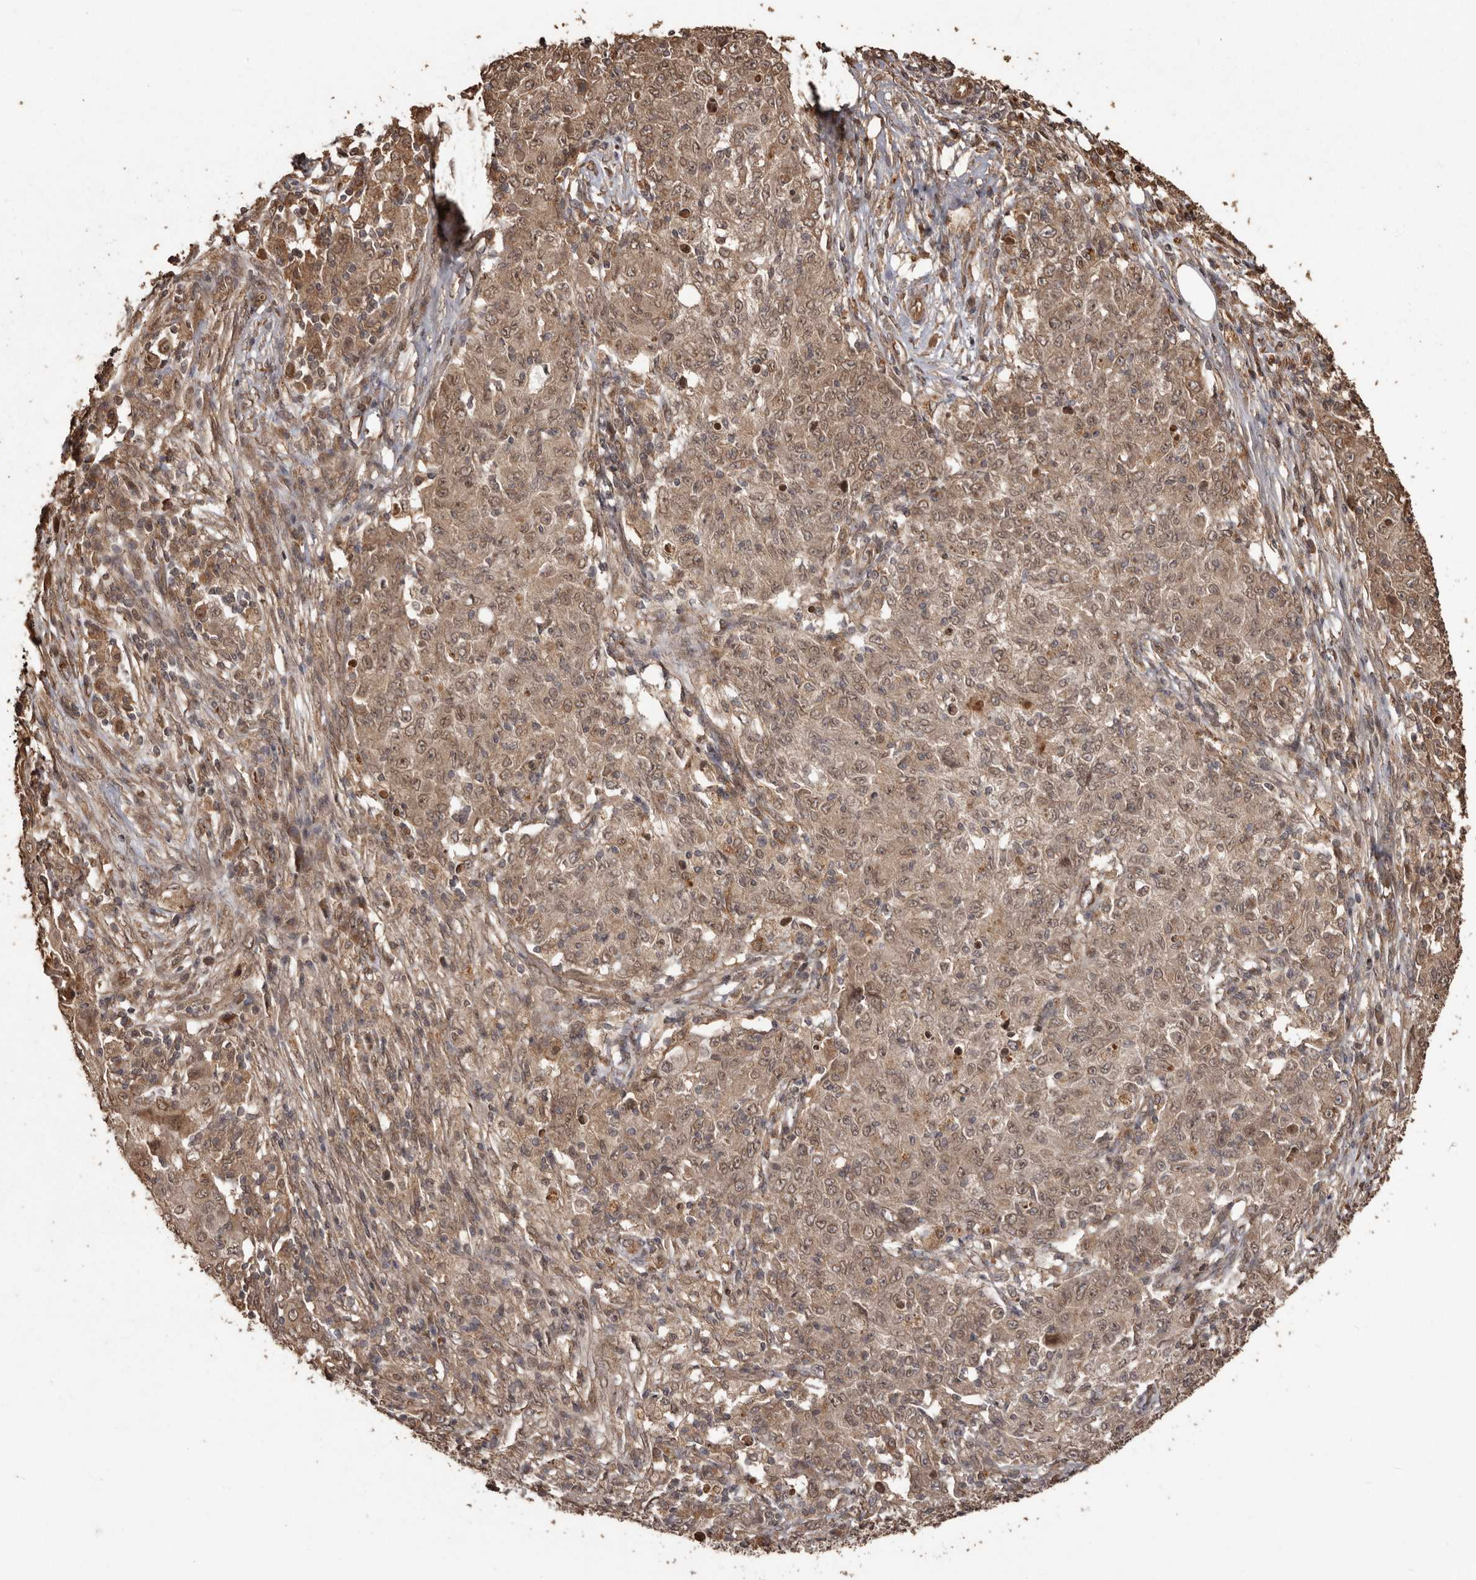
{"staining": {"intensity": "moderate", "quantity": ">75%", "location": "cytoplasmic/membranous,nuclear"}, "tissue": "ovarian cancer", "cell_type": "Tumor cells", "image_type": "cancer", "snomed": [{"axis": "morphology", "description": "Carcinoma, endometroid"}, {"axis": "topography", "description": "Ovary"}], "caption": "Tumor cells demonstrate medium levels of moderate cytoplasmic/membranous and nuclear expression in approximately >75% of cells in ovarian cancer. Nuclei are stained in blue.", "gene": "NUP43", "patient": {"sex": "female", "age": 42}}